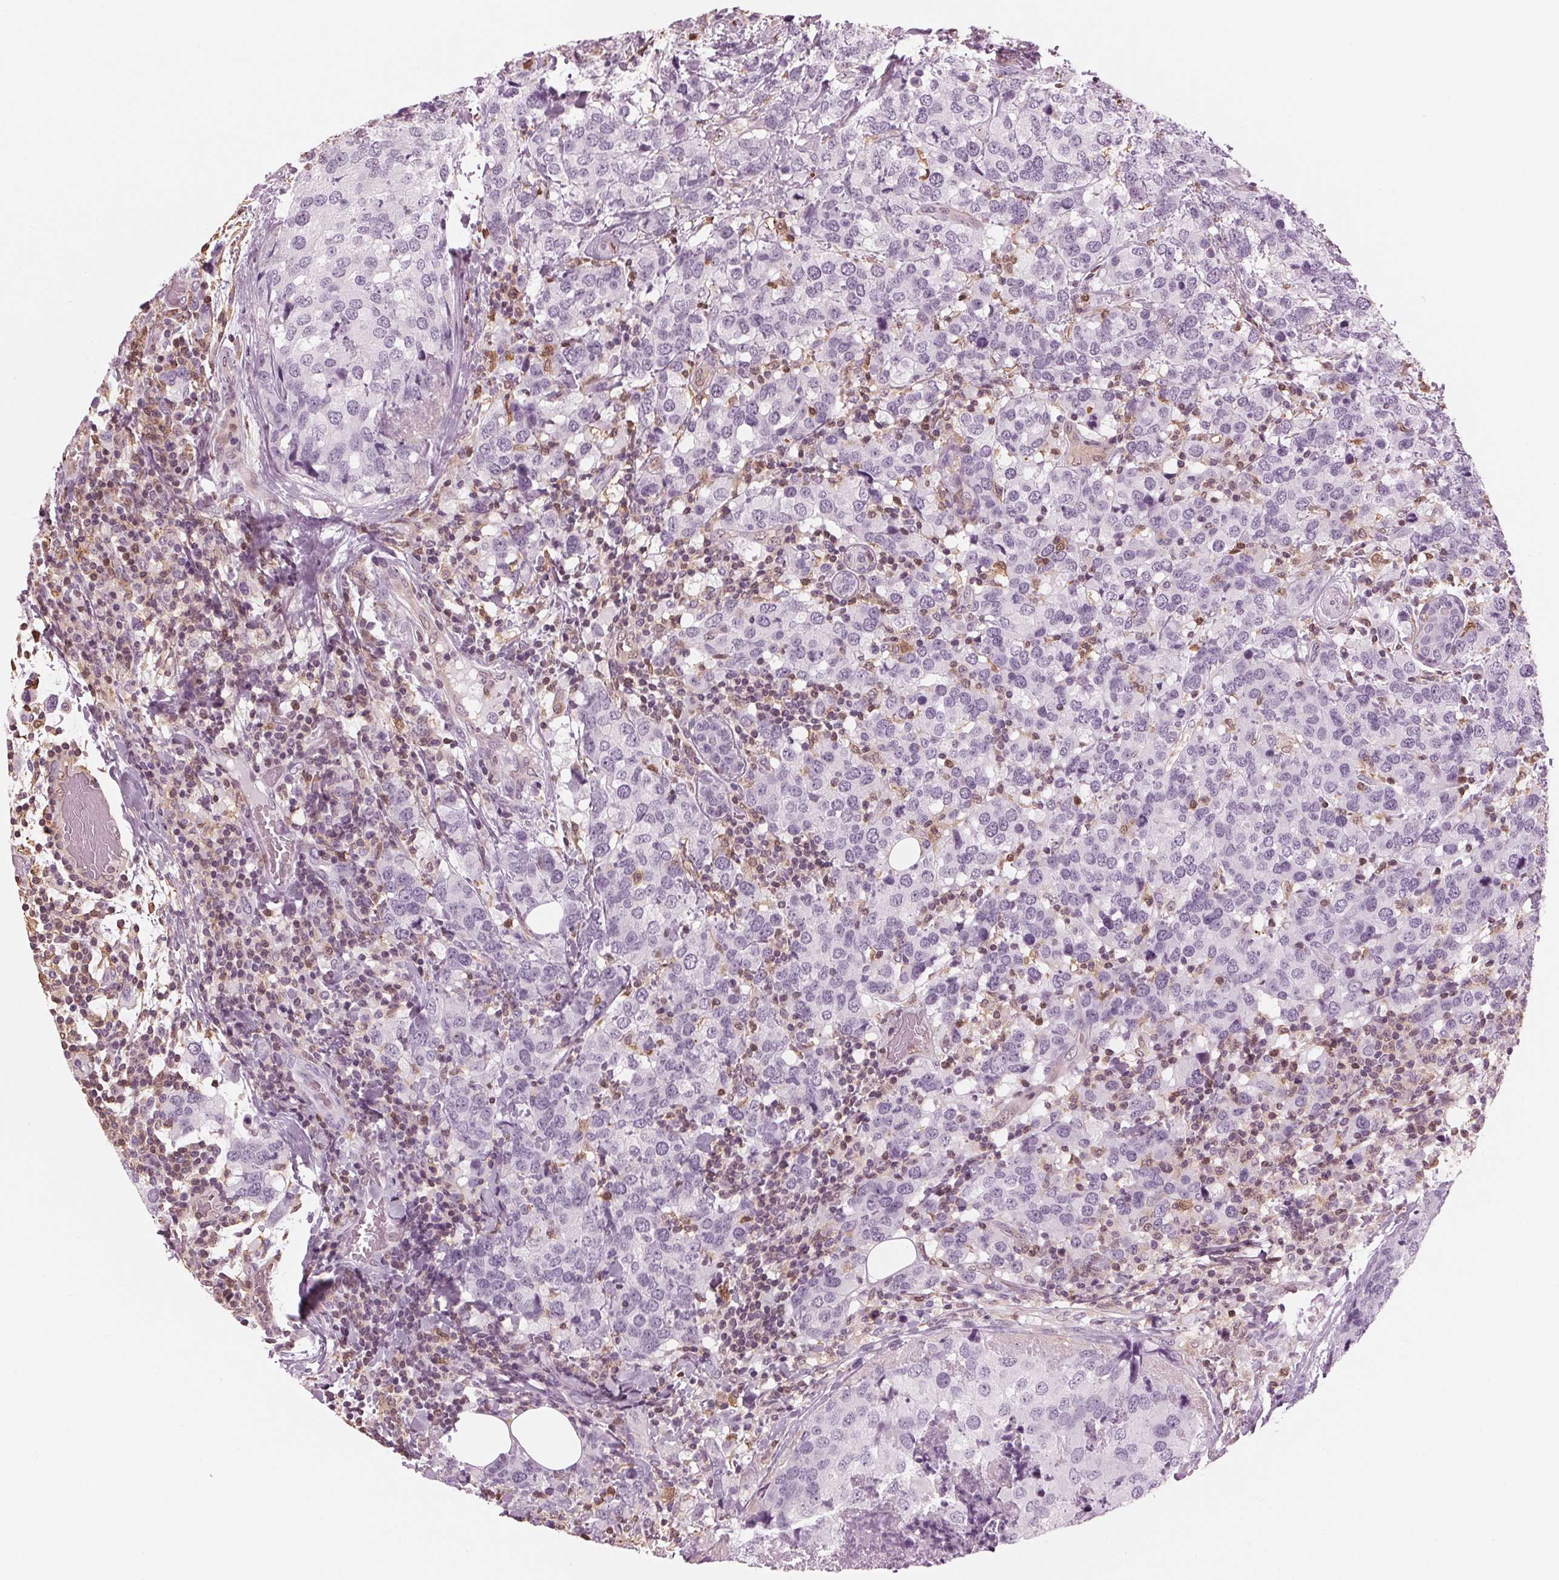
{"staining": {"intensity": "negative", "quantity": "none", "location": "none"}, "tissue": "breast cancer", "cell_type": "Tumor cells", "image_type": "cancer", "snomed": [{"axis": "morphology", "description": "Lobular carcinoma"}, {"axis": "topography", "description": "Breast"}], "caption": "Human lobular carcinoma (breast) stained for a protein using immunohistochemistry (IHC) displays no positivity in tumor cells.", "gene": "BTLA", "patient": {"sex": "female", "age": 59}}